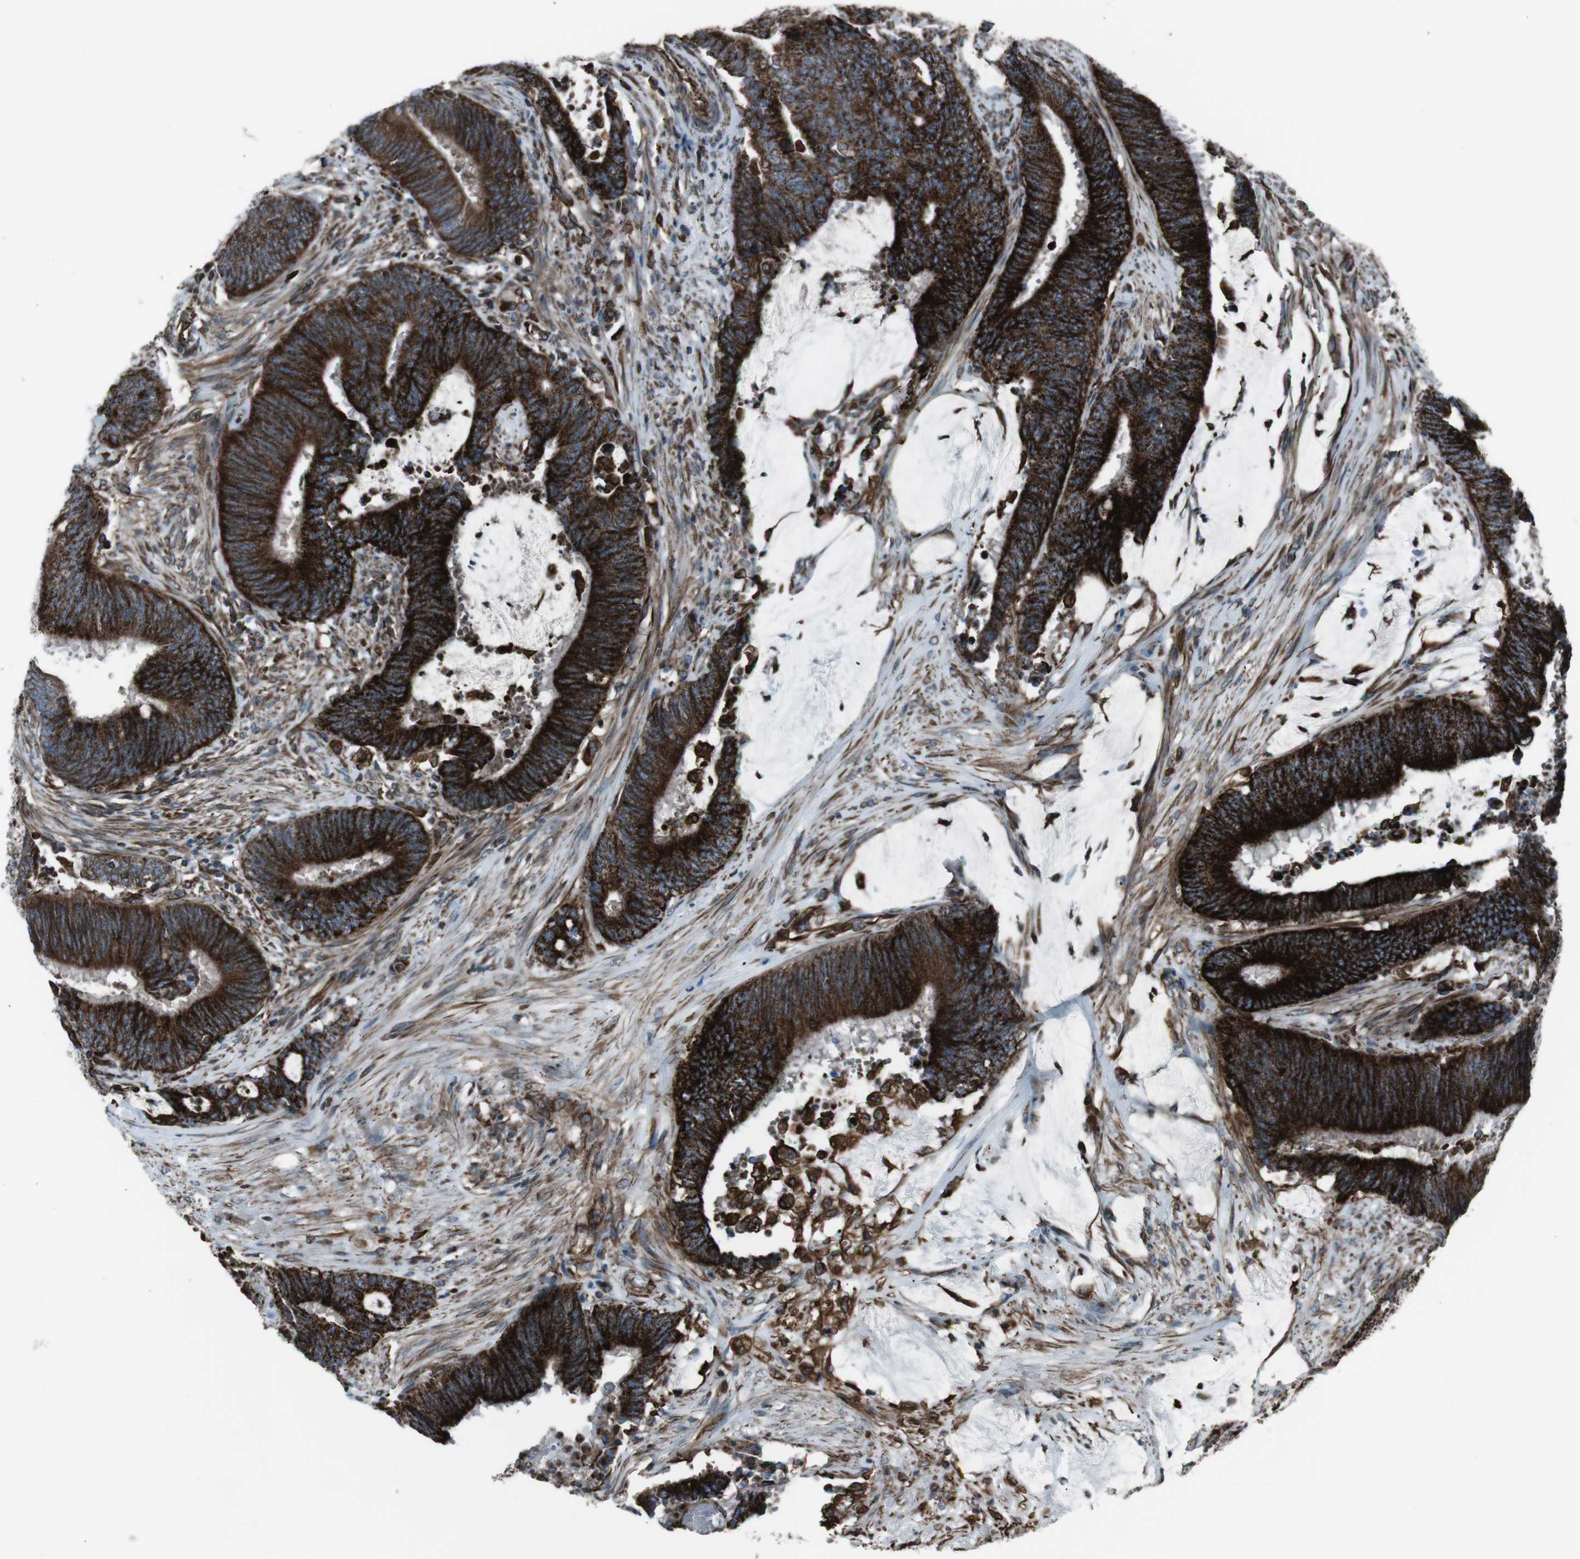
{"staining": {"intensity": "strong", "quantity": ">75%", "location": "cytoplasmic/membranous"}, "tissue": "colorectal cancer", "cell_type": "Tumor cells", "image_type": "cancer", "snomed": [{"axis": "morphology", "description": "Adenocarcinoma, NOS"}, {"axis": "topography", "description": "Rectum"}], "caption": "Immunohistochemistry (IHC) of colorectal adenocarcinoma displays high levels of strong cytoplasmic/membranous positivity in approximately >75% of tumor cells.", "gene": "TMEM141", "patient": {"sex": "female", "age": 66}}